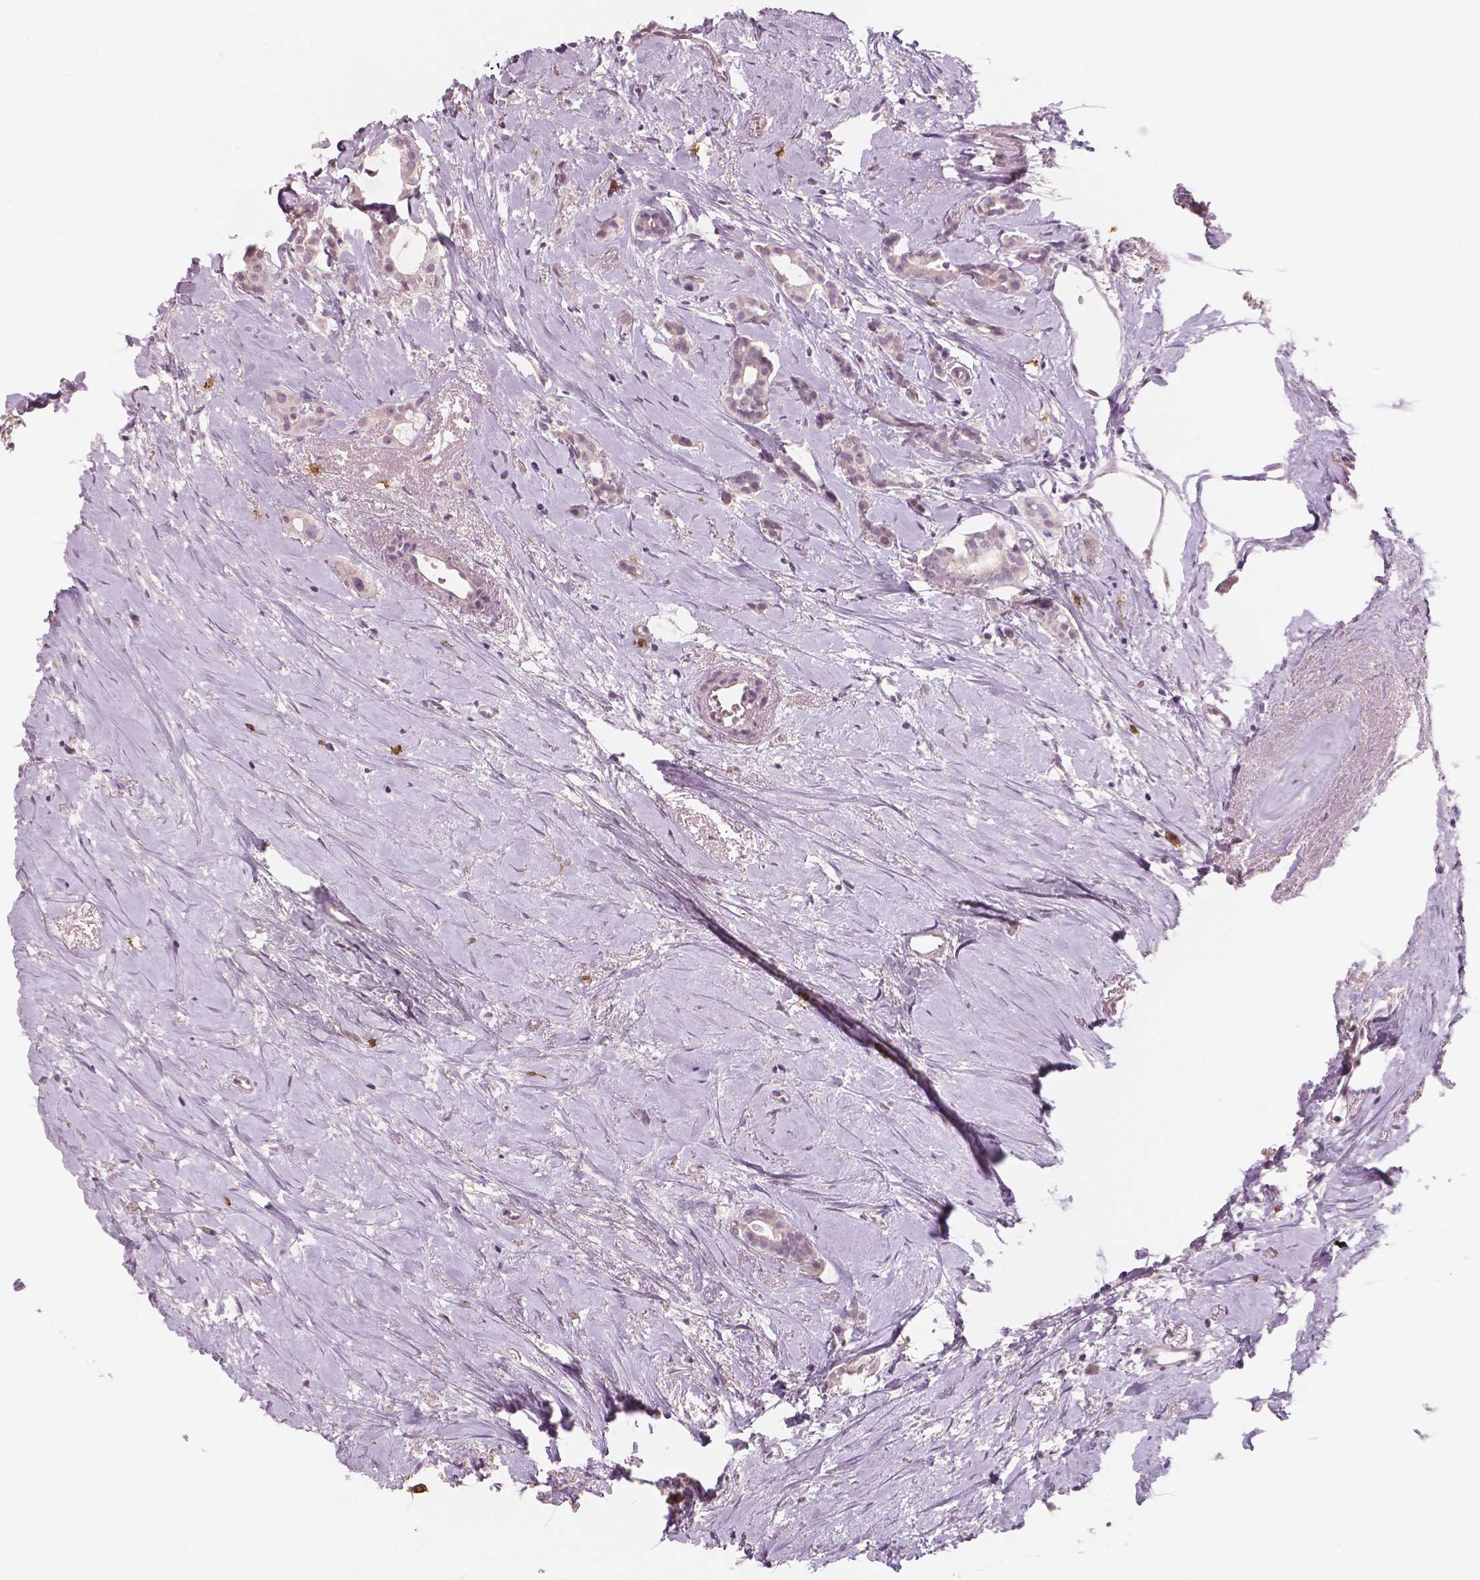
{"staining": {"intensity": "negative", "quantity": "none", "location": "none"}, "tissue": "breast cancer", "cell_type": "Tumor cells", "image_type": "cancer", "snomed": [{"axis": "morphology", "description": "Duct carcinoma"}, {"axis": "topography", "description": "Breast"}], "caption": "Protein analysis of breast cancer reveals no significant expression in tumor cells. The staining is performed using DAB (3,3'-diaminobenzidine) brown chromogen with nuclei counter-stained in using hematoxylin.", "gene": "KIT", "patient": {"sex": "female", "age": 40}}